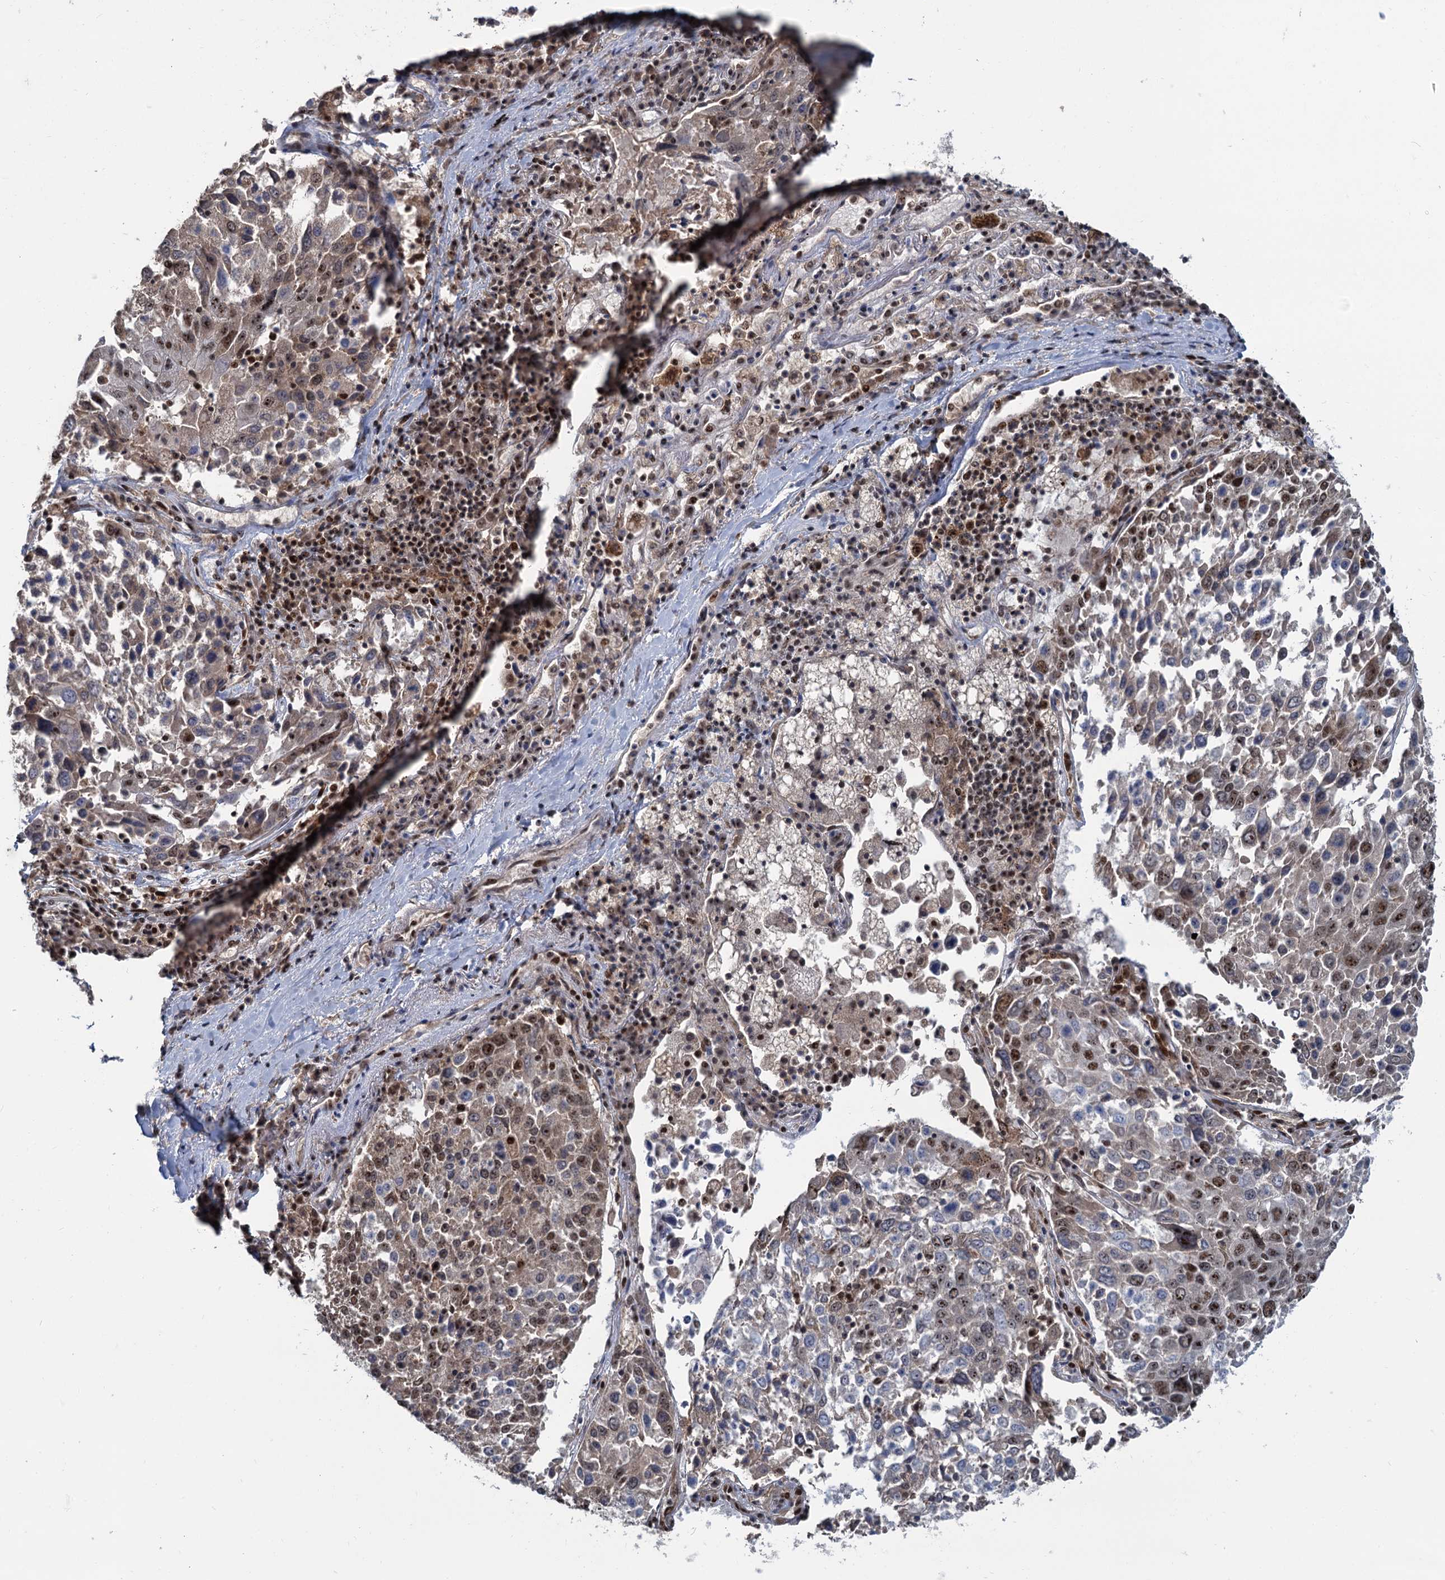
{"staining": {"intensity": "moderate", "quantity": "25%-75%", "location": "nuclear"}, "tissue": "lung cancer", "cell_type": "Tumor cells", "image_type": "cancer", "snomed": [{"axis": "morphology", "description": "Squamous cell carcinoma, NOS"}, {"axis": "topography", "description": "Lung"}], "caption": "Protein staining shows moderate nuclear expression in approximately 25%-75% of tumor cells in lung squamous cell carcinoma. (DAB (3,3'-diaminobenzidine) IHC, brown staining for protein, blue staining for nuclei).", "gene": "WBP4", "patient": {"sex": "male", "age": 65}}